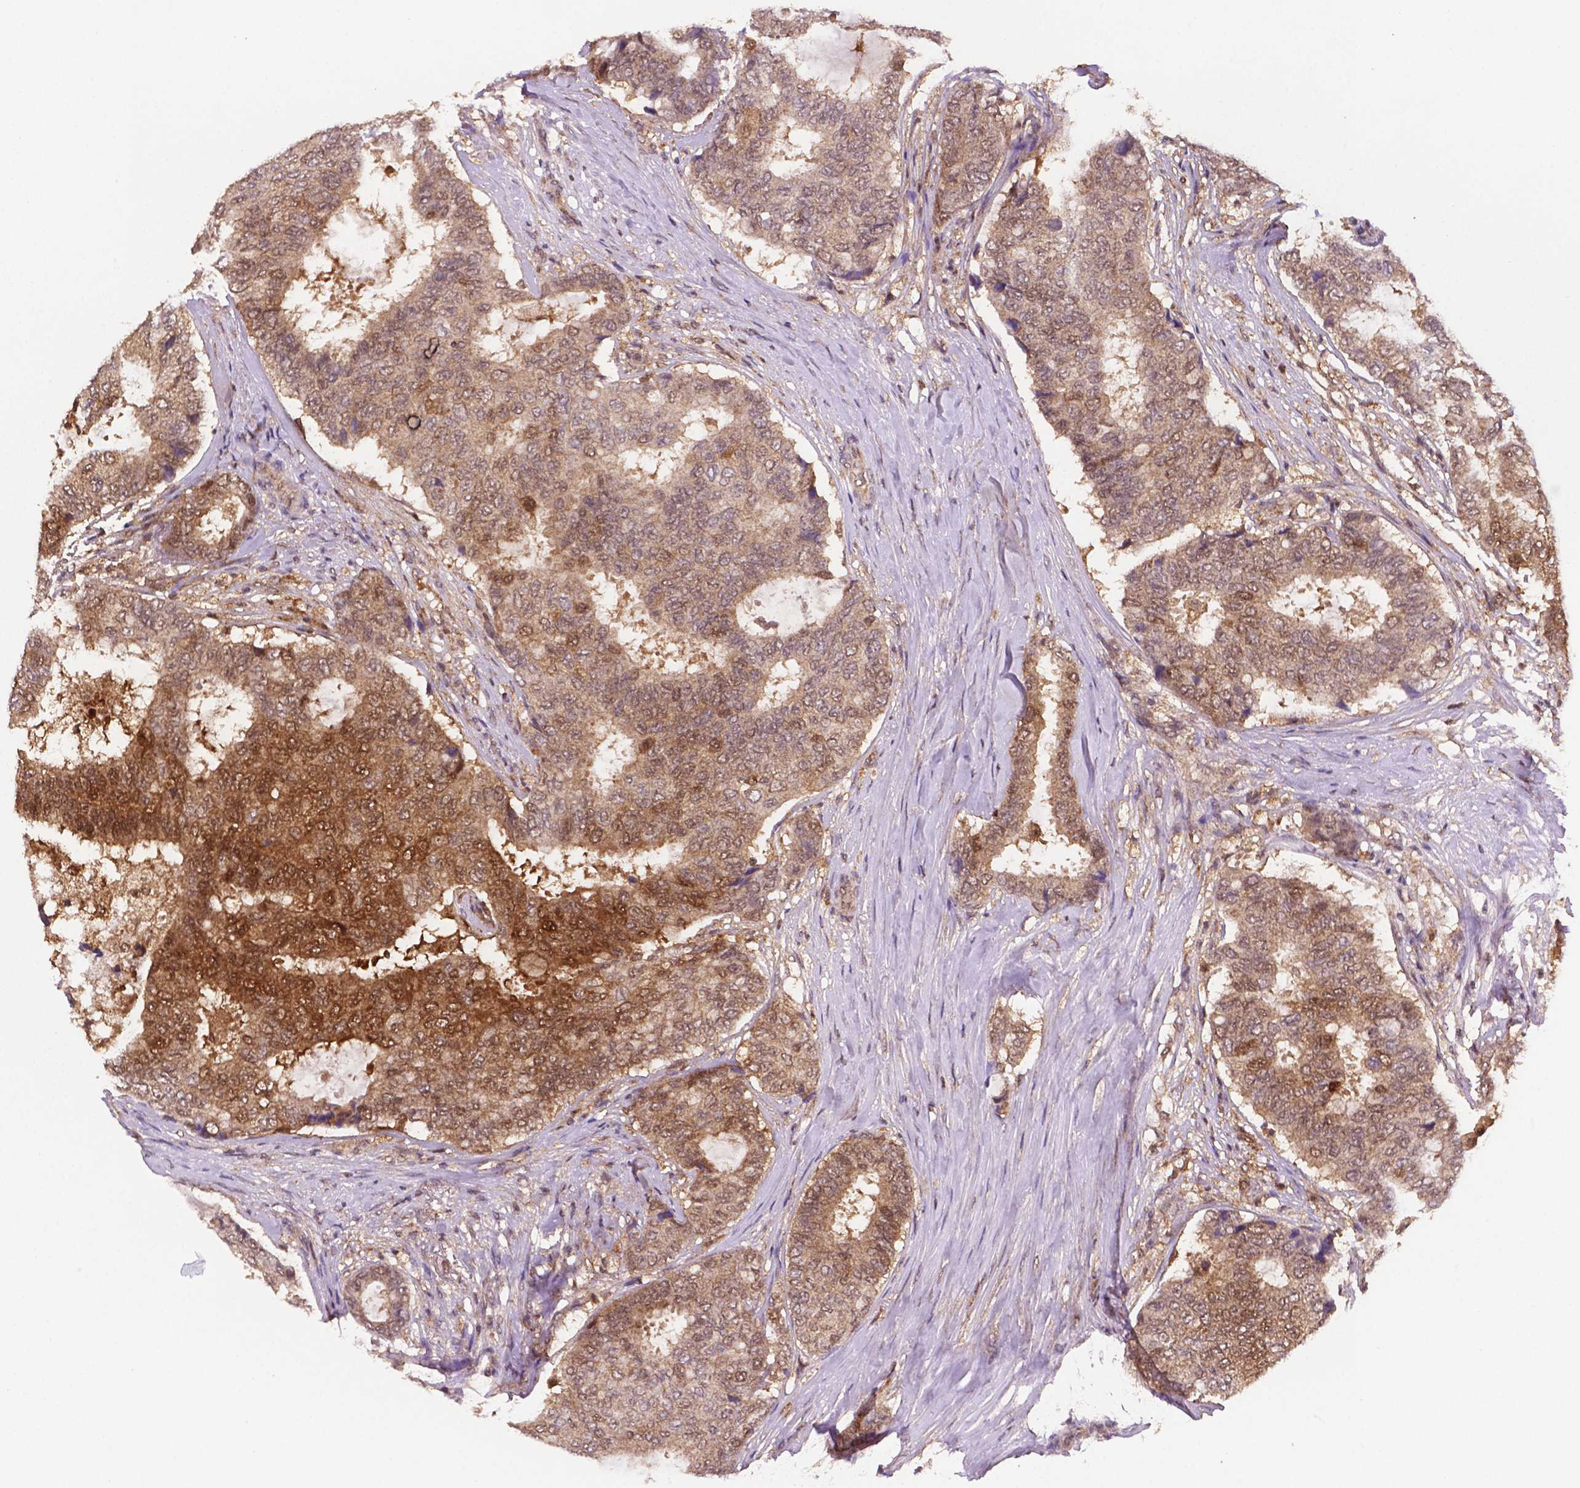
{"staining": {"intensity": "moderate", "quantity": ">75%", "location": "cytoplasmic/membranous,nuclear"}, "tissue": "breast cancer", "cell_type": "Tumor cells", "image_type": "cancer", "snomed": [{"axis": "morphology", "description": "Duct carcinoma"}, {"axis": "topography", "description": "Breast"}], "caption": "An immunohistochemistry photomicrograph of neoplastic tissue is shown. Protein staining in brown highlights moderate cytoplasmic/membranous and nuclear positivity in infiltrating ductal carcinoma (breast) within tumor cells.", "gene": "UBE2L6", "patient": {"sex": "female", "age": 75}}